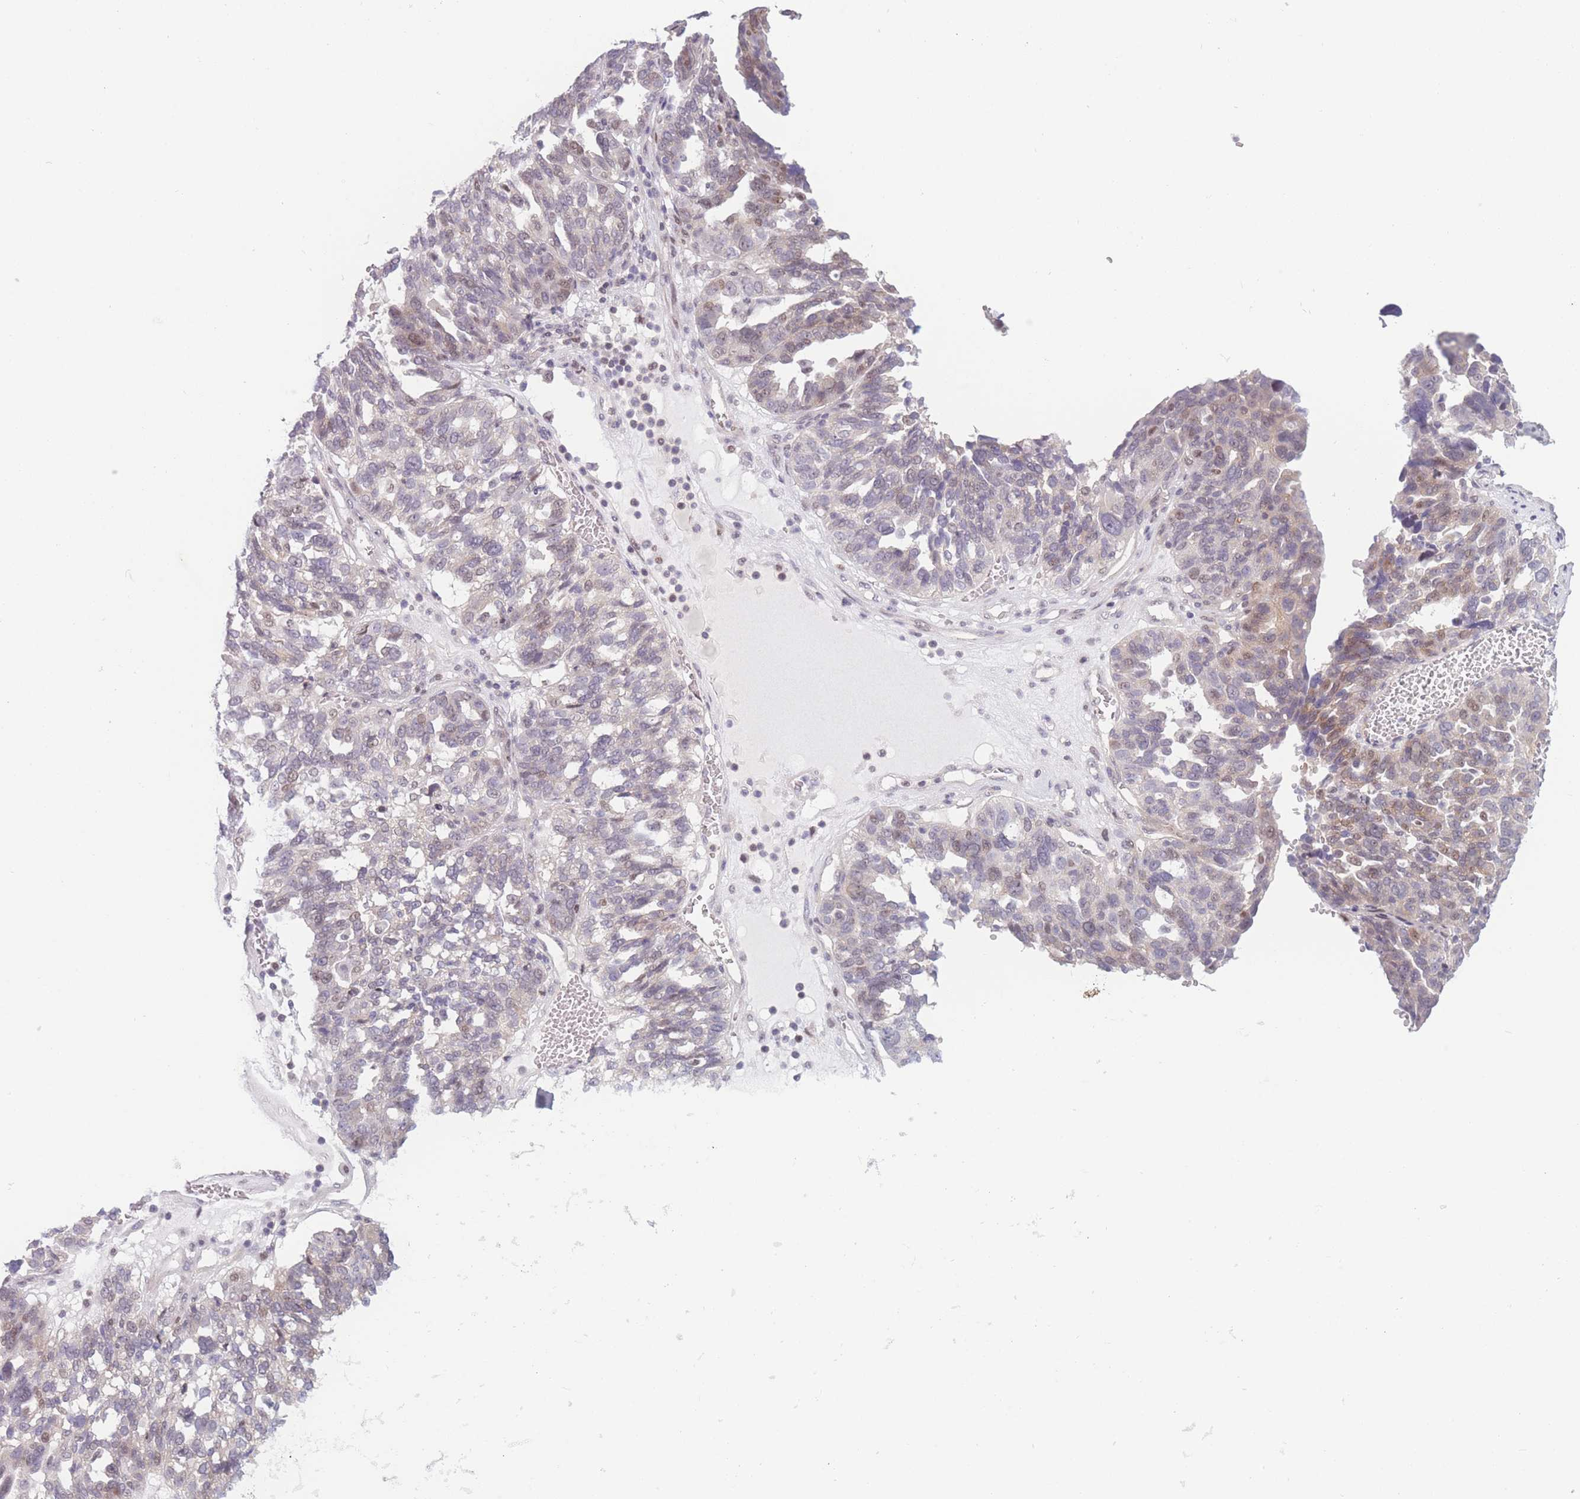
{"staining": {"intensity": "weak", "quantity": "25%-75%", "location": "nuclear"}, "tissue": "ovarian cancer", "cell_type": "Tumor cells", "image_type": "cancer", "snomed": [{"axis": "morphology", "description": "Cystadenocarcinoma, serous, NOS"}, {"axis": "topography", "description": "Ovary"}], "caption": "Weak nuclear expression is present in approximately 25%-75% of tumor cells in ovarian cancer (serous cystadenocarcinoma).", "gene": "ZNF439", "patient": {"sex": "female", "age": 59}}